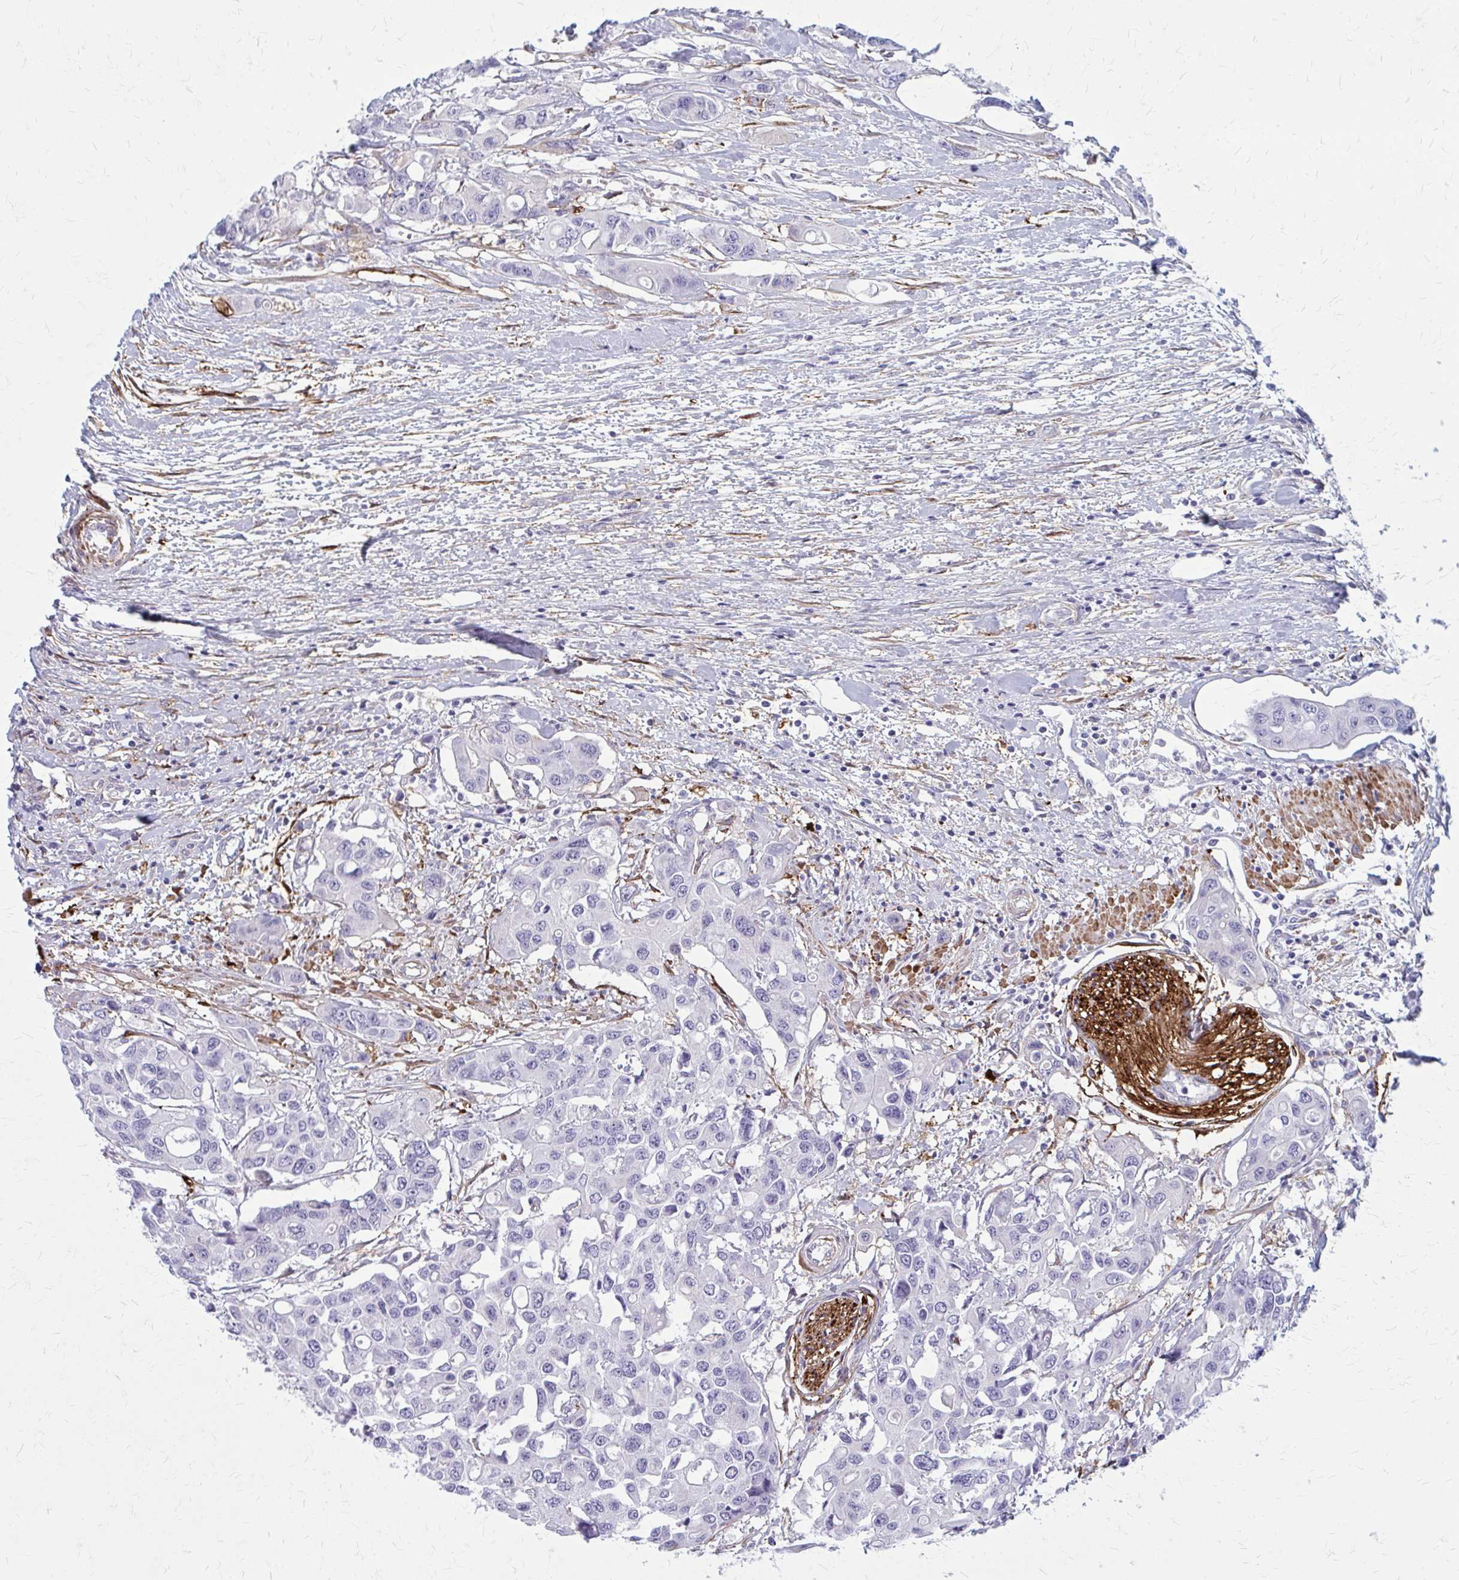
{"staining": {"intensity": "negative", "quantity": "none", "location": "none"}, "tissue": "colorectal cancer", "cell_type": "Tumor cells", "image_type": "cancer", "snomed": [{"axis": "morphology", "description": "Adenocarcinoma, NOS"}, {"axis": "topography", "description": "Colon"}], "caption": "This is a photomicrograph of immunohistochemistry staining of colorectal cancer, which shows no staining in tumor cells.", "gene": "AKAP12", "patient": {"sex": "male", "age": 77}}